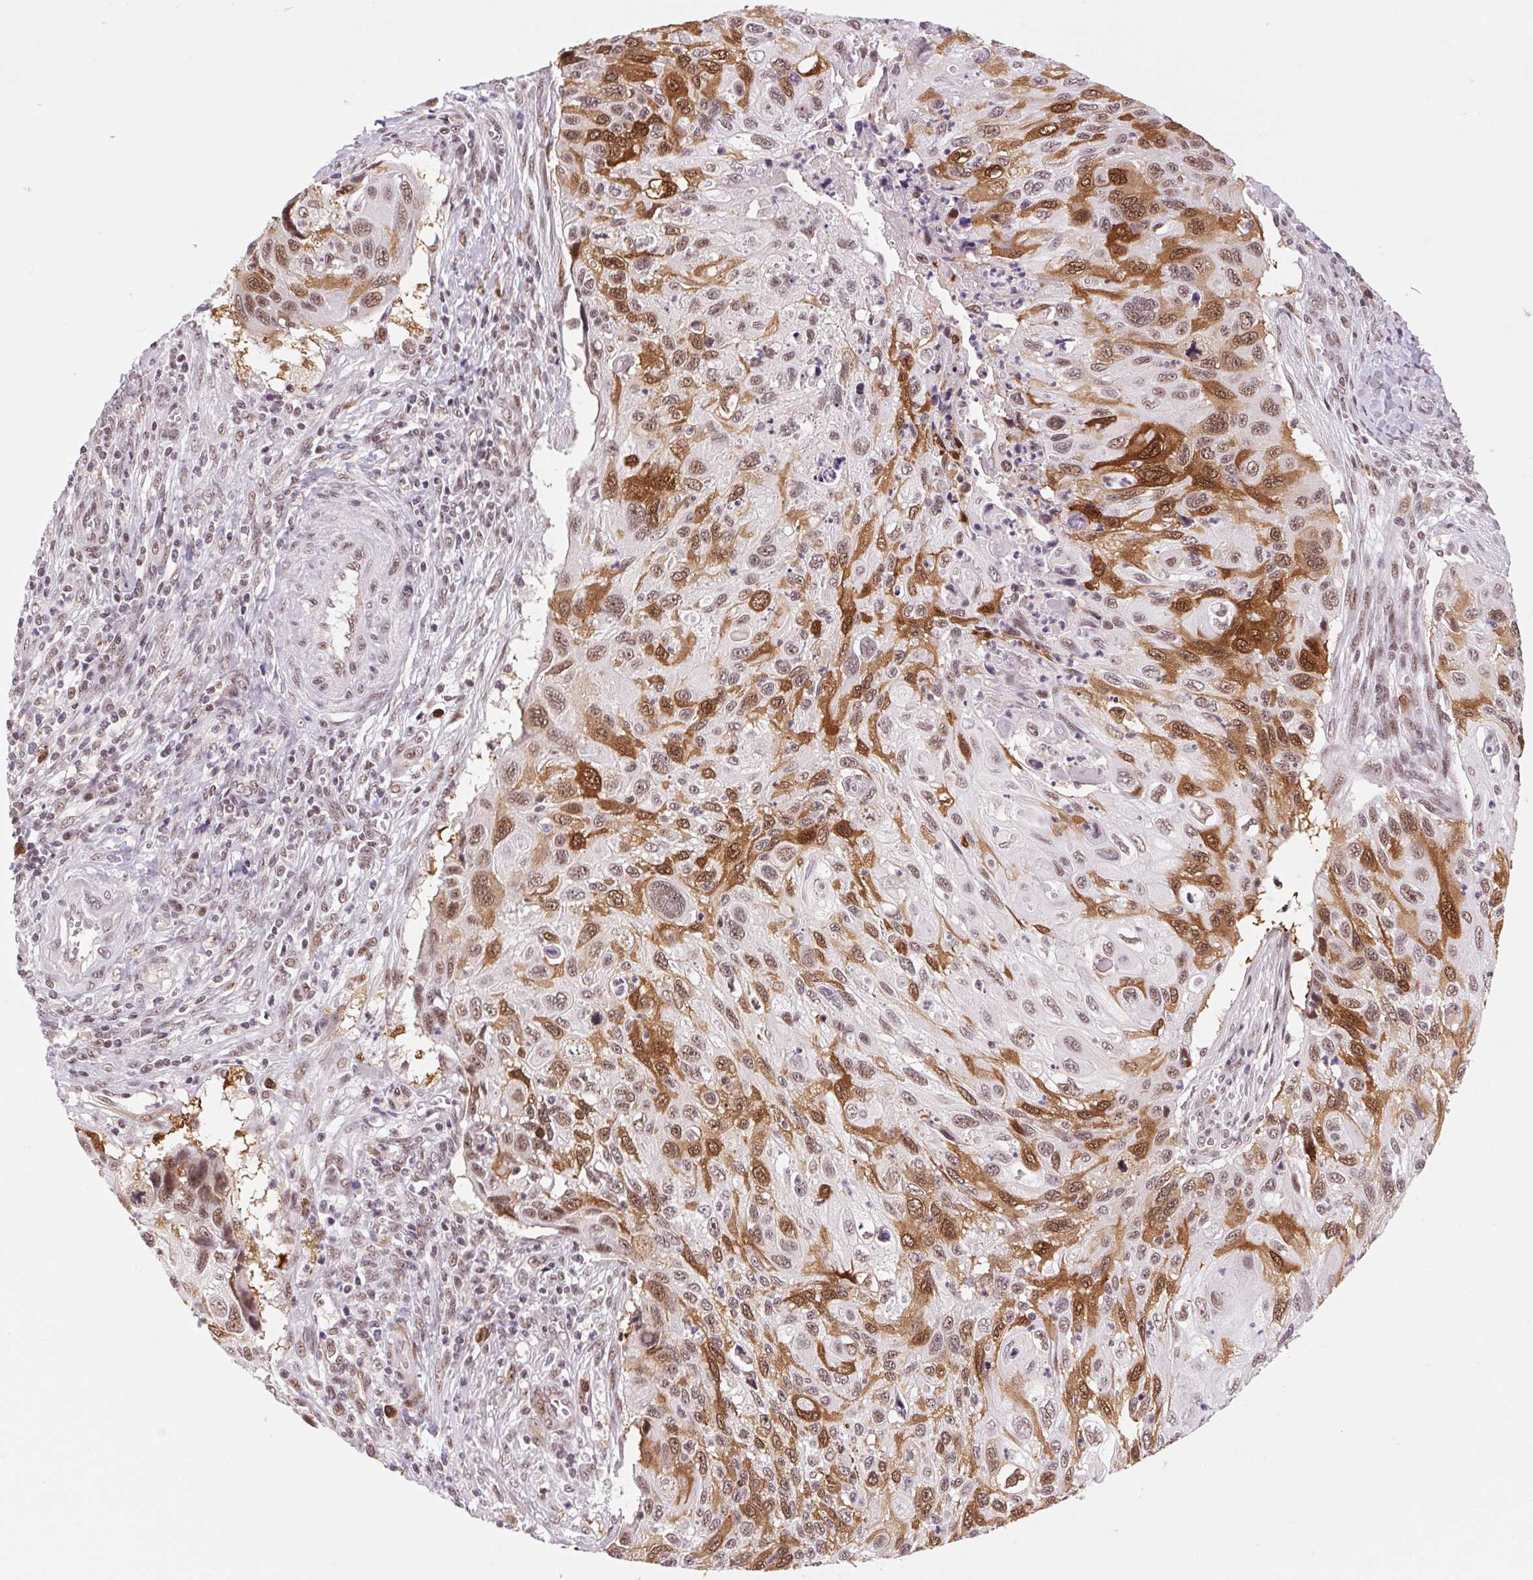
{"staining": {"intensity": "moderate", "quantity": ">75%", "location": "cytoplasmic/membranous,nuclear"}, "tissue": "cervical cancer", "cell_type": "Tumor cells", "image_type": "cancer", "snomed": [{"axis": "morphology", "description": "Squamous cell carcinoma, NOS"}, {"axis": "topography", "description": "Cervix"}], "caption": "This is an image of IHC staining of cervical cancer (squamous cell carcinoma), which shows moderate expression in the cytoplasmic/membranous and nuclear of tumor cells.", "gene": "CD2BP2", "patient": {"sex": "female", "age": 70}}